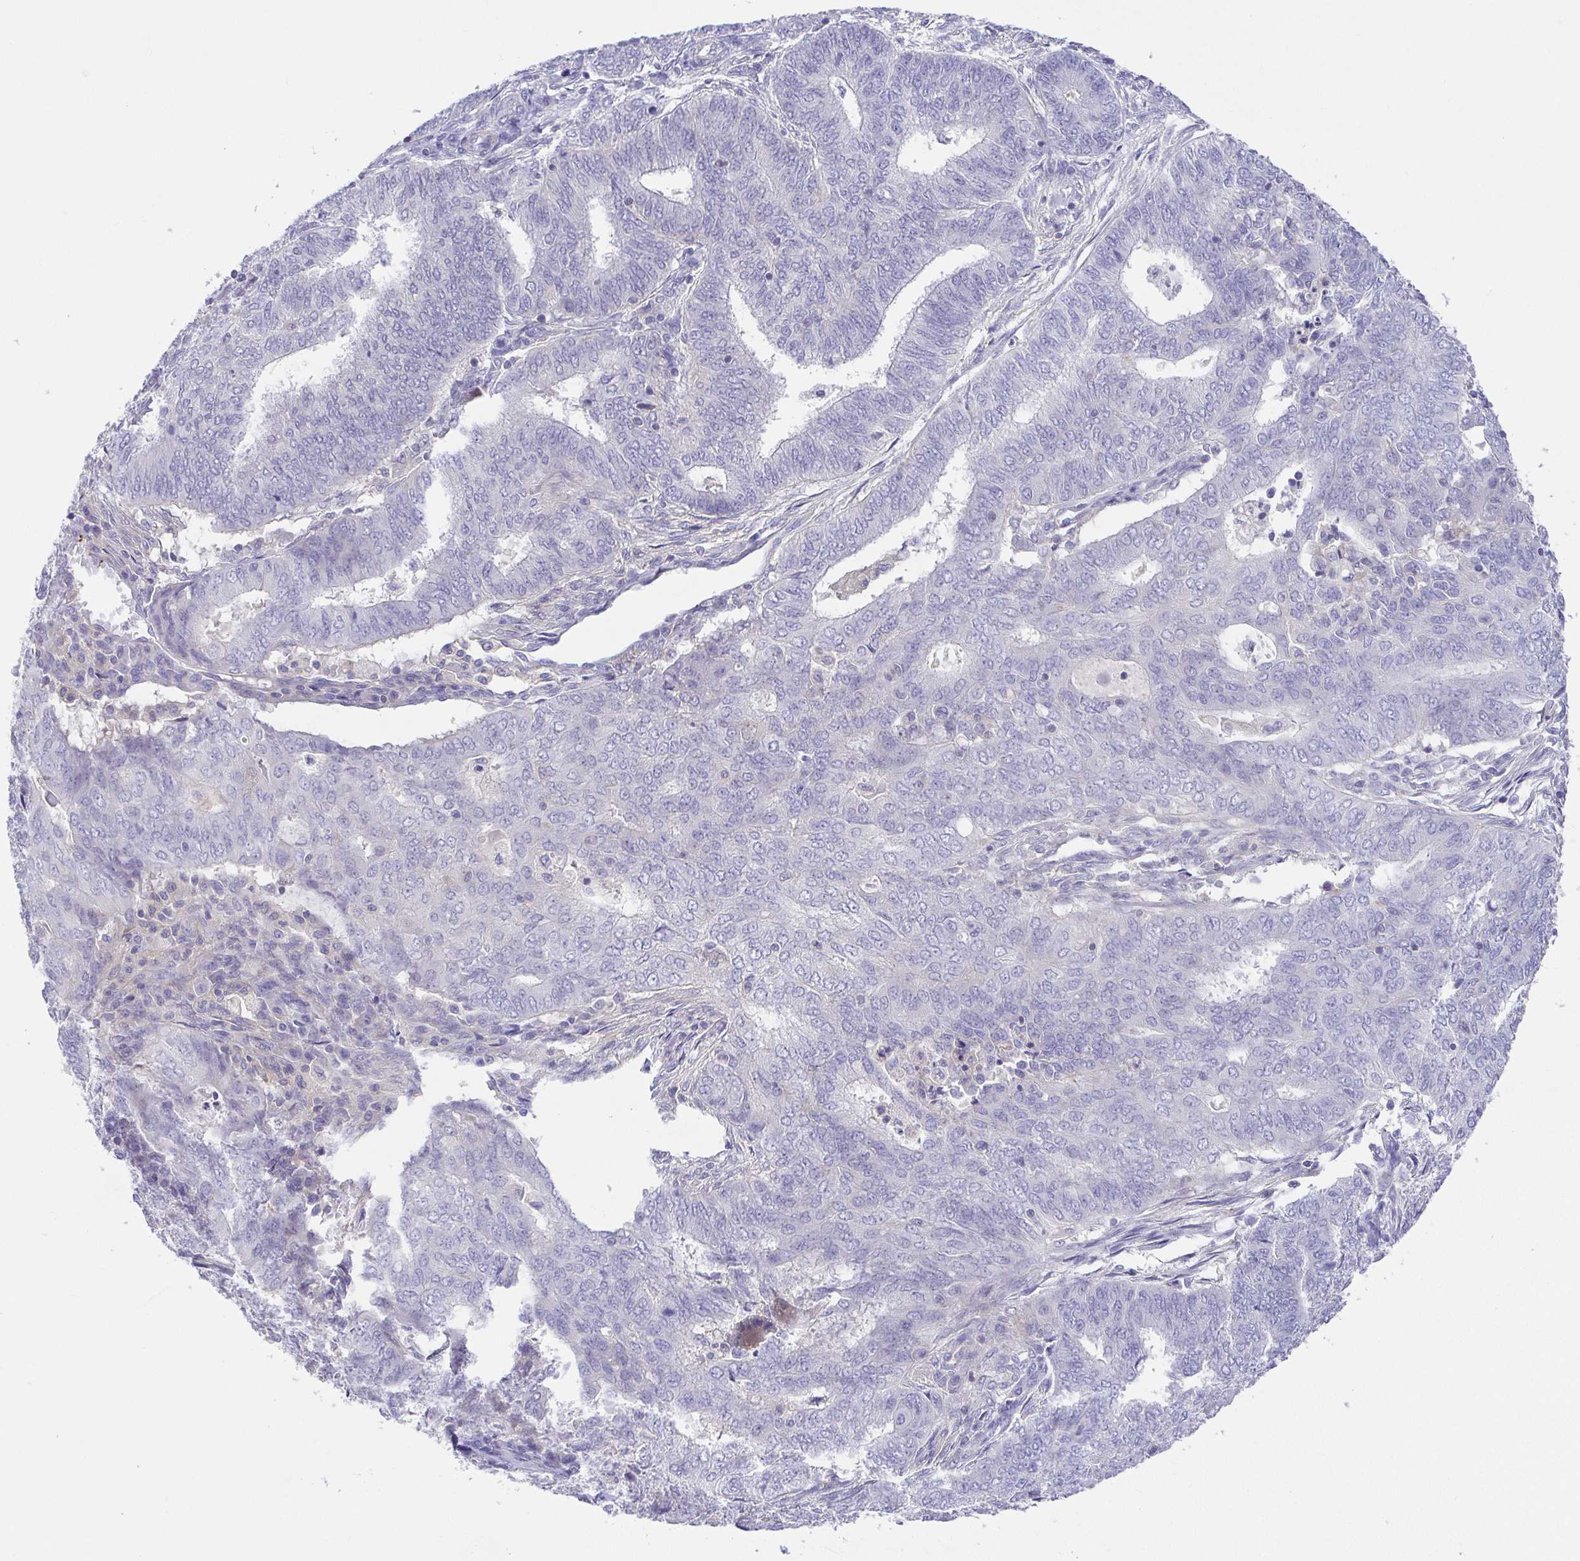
{"staining": {"intensity": "negative", "quantity": "none", "location": "none"}, "tissue": "endometrial cancer", "cell_type": "Tumor cells", "image_type": "cancer", "snomed": [{"axis": "morphology", "description": "Adenocarcinoma, NOS"}, {"axis": "topography", "description": "Endometrium"}], "caption": "Immunohistochemistry of endometrial cancer exhibits no staining in tumor cells.", "gene": "PRR14L", "patient": {"sex": "female", "age": 62}}